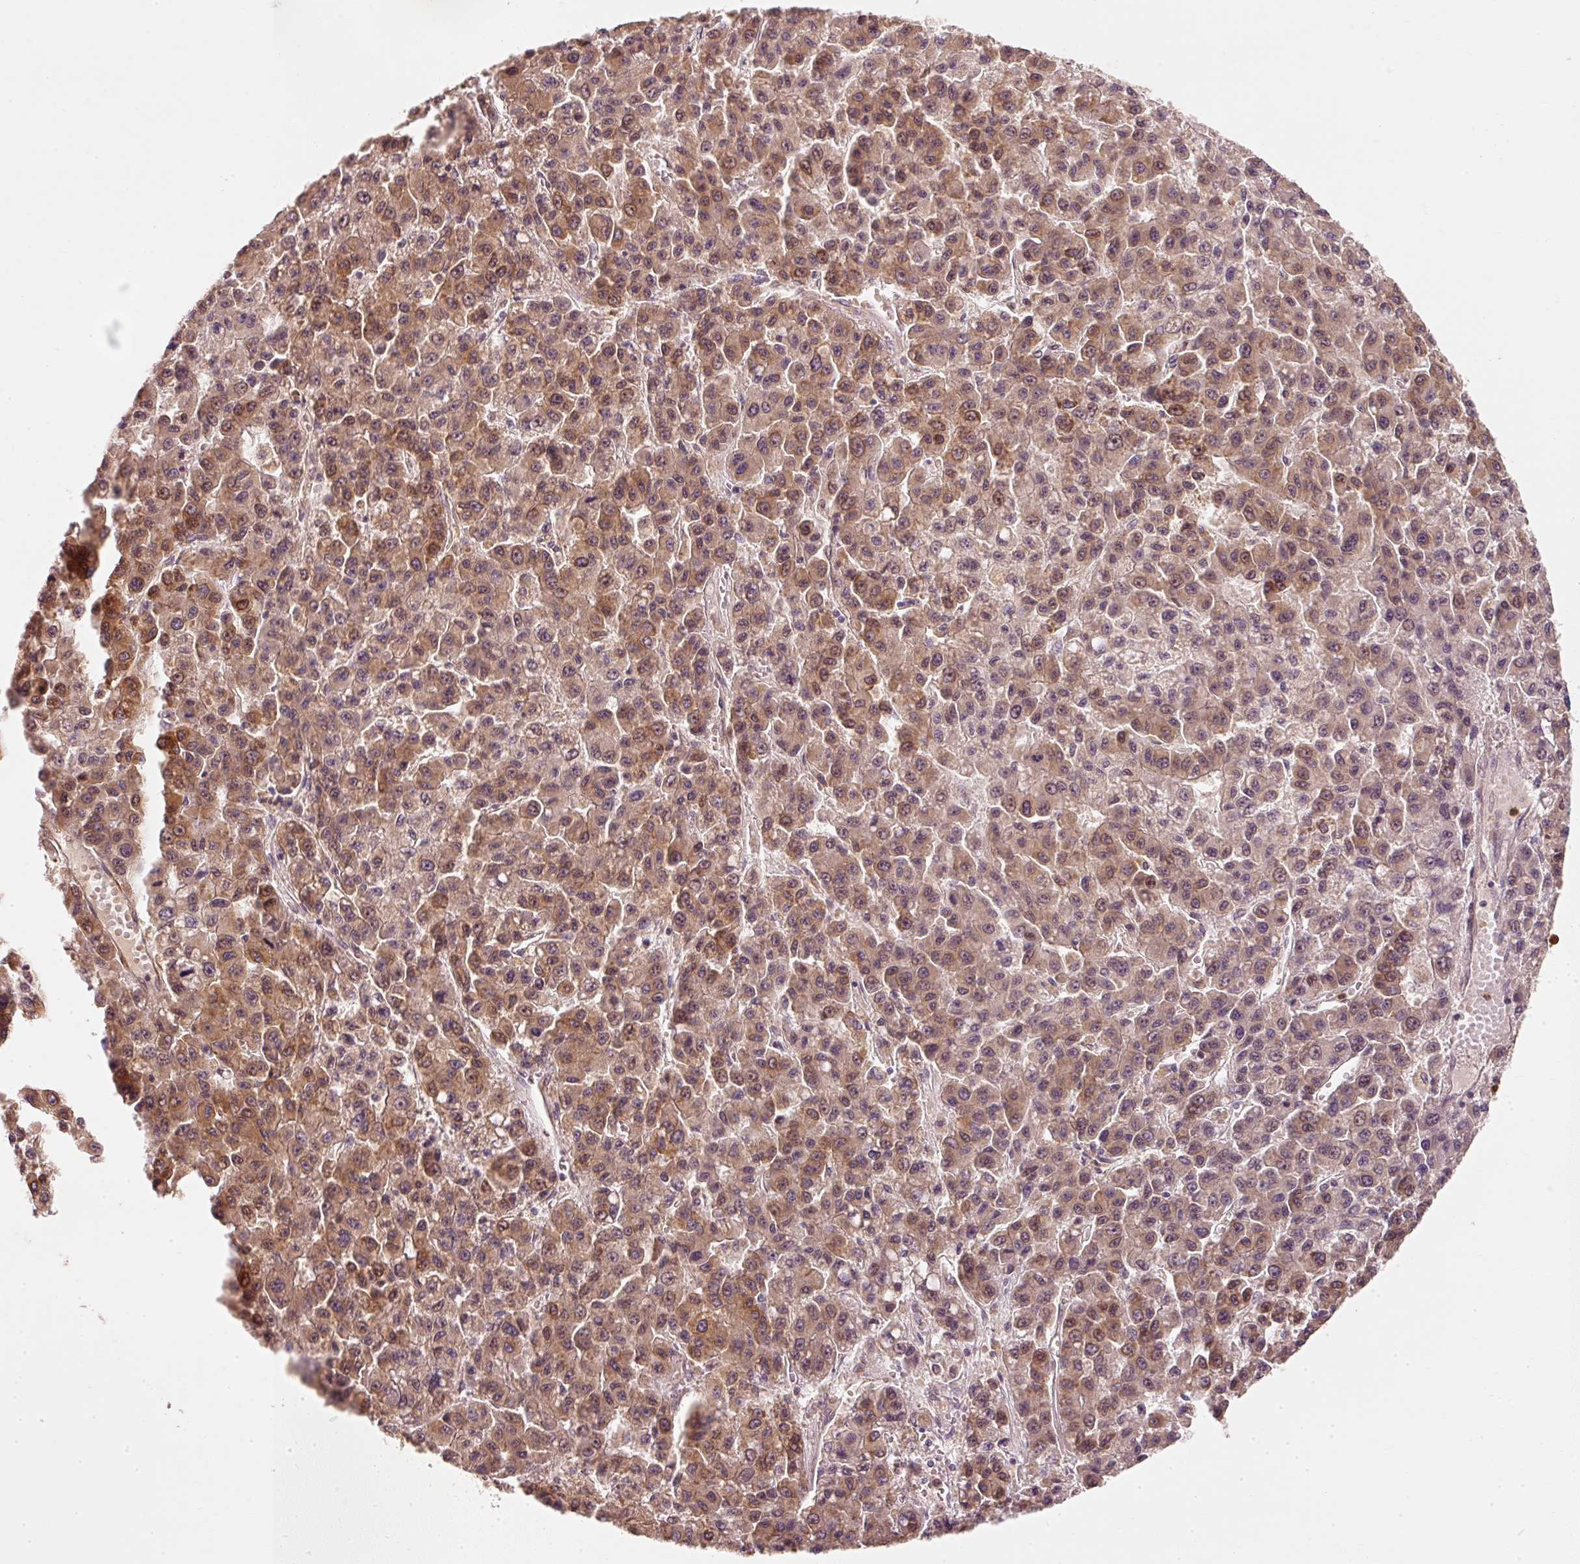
{"staining": {"intensity": "moderate", "quantity": "25%-75%", "location": "cytoplasmic/membranous"}, "tissue": "liver cancer", "cell_type": "Tumor cells", "image_type": "cancer", "snomed": [{"axis": "morphology", "description": "Carcinoma, Hepatocellular, NOS"}, {"axis": "topography", "description": "Liver"}], "caption": "IHC photomicrograph of human liver hepatocellular carcinoma stained for a protein (brown), which displays medium levels of moderate cytoplasmic/membranous expression in approximately 25%-75% of tumor cells.", "gene": "EEF1A2", "patient": {"sex": "male", "age": 70}}